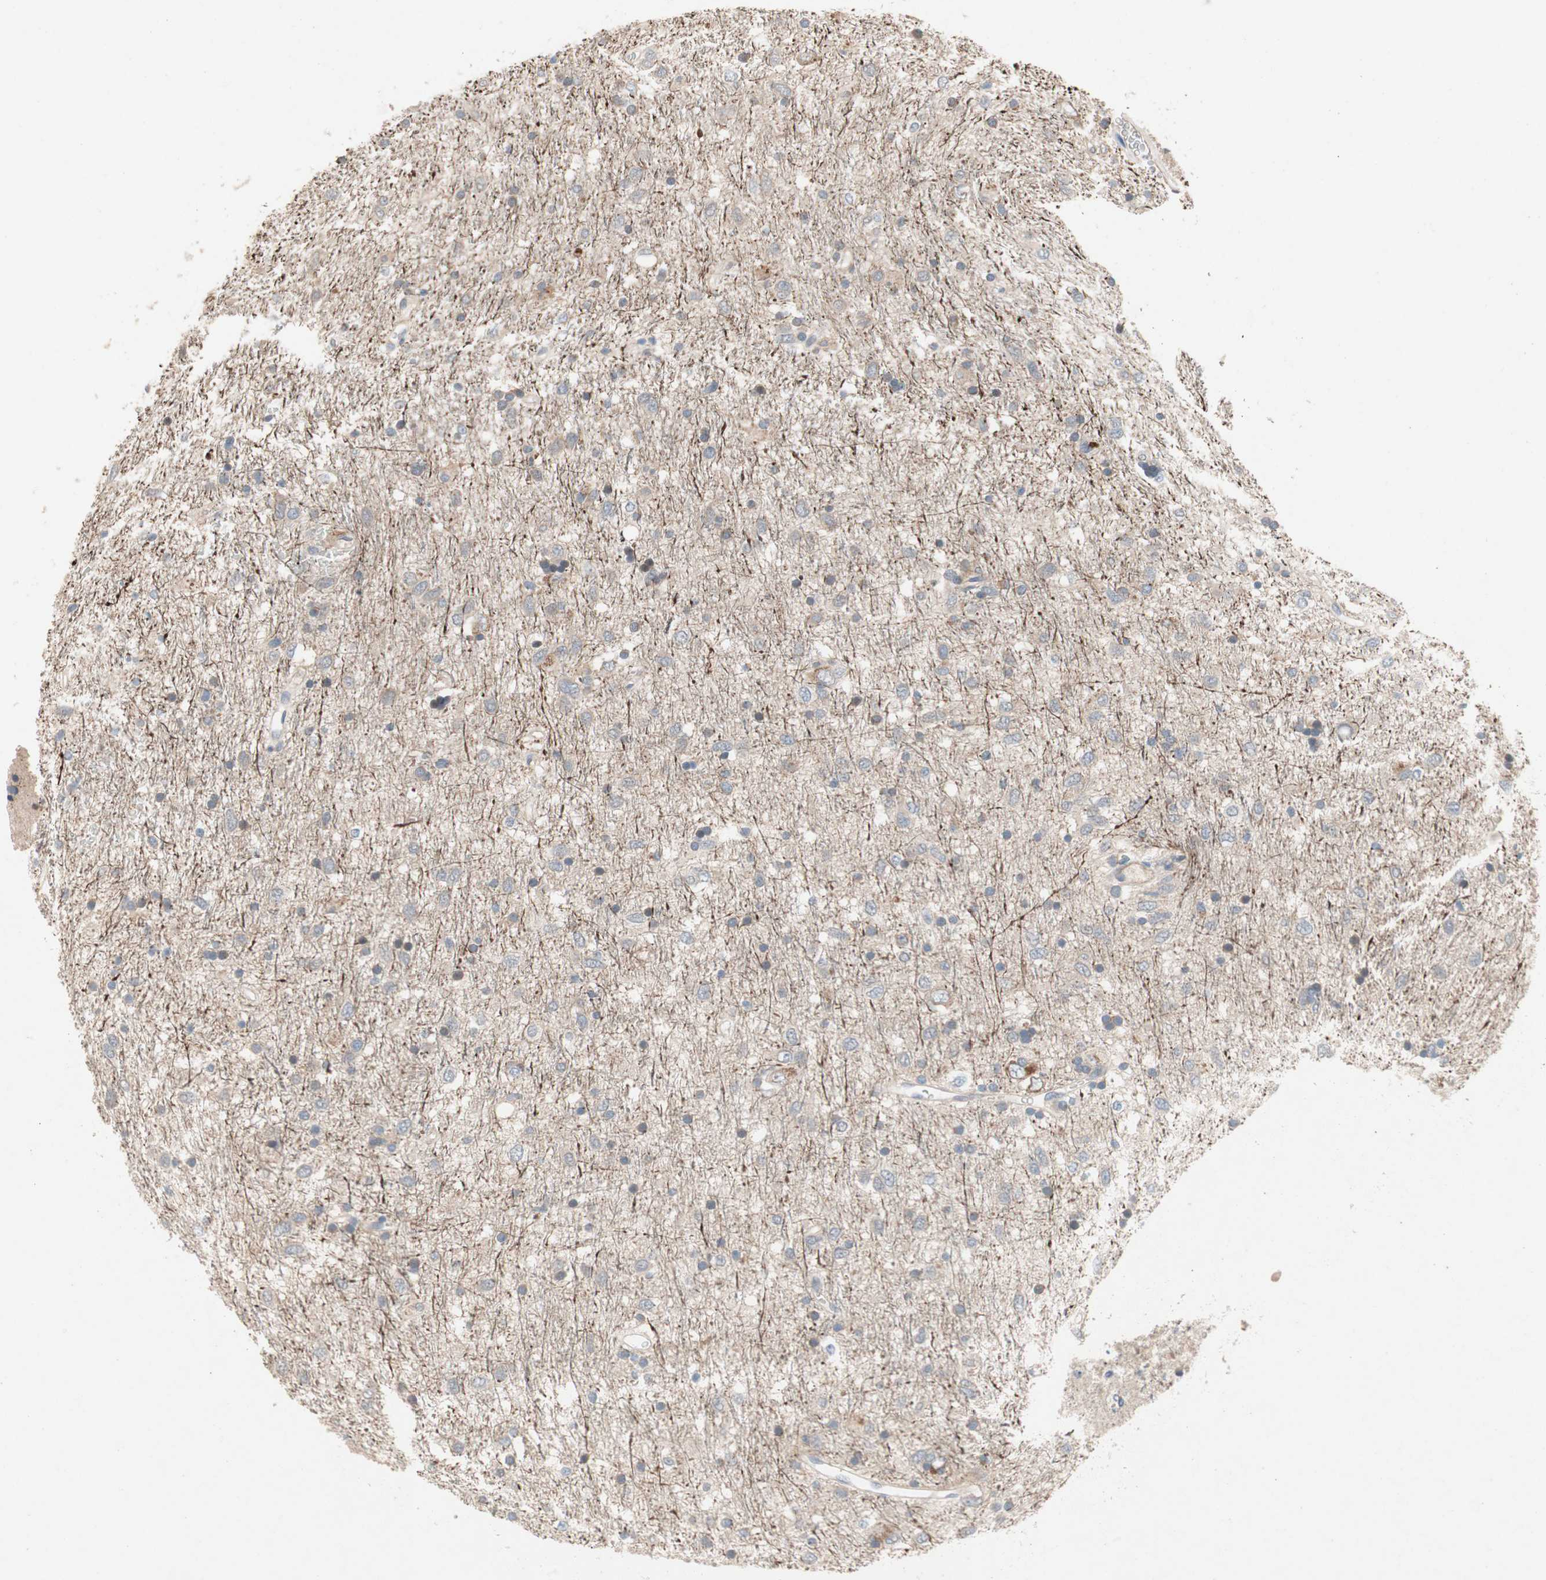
{"staining": {"intensity": "weak", "quantity": "<25%", "location": "cytoplasmic/membranous"}, "tissue": "glioma", "cell_type": "Tumor cells", "image_type": "cancer", "snomed": [{"axis": "morphology", "description": "Glioma, malignant, Low grade"}, {"axis": "topography", "description": "Brain"}], "caption": "This is an immunohistochemistry image of glioma. There is no staining in tumor cells.", "gene": "NCLN", "patient": {"sex": "male", "age": 77}}